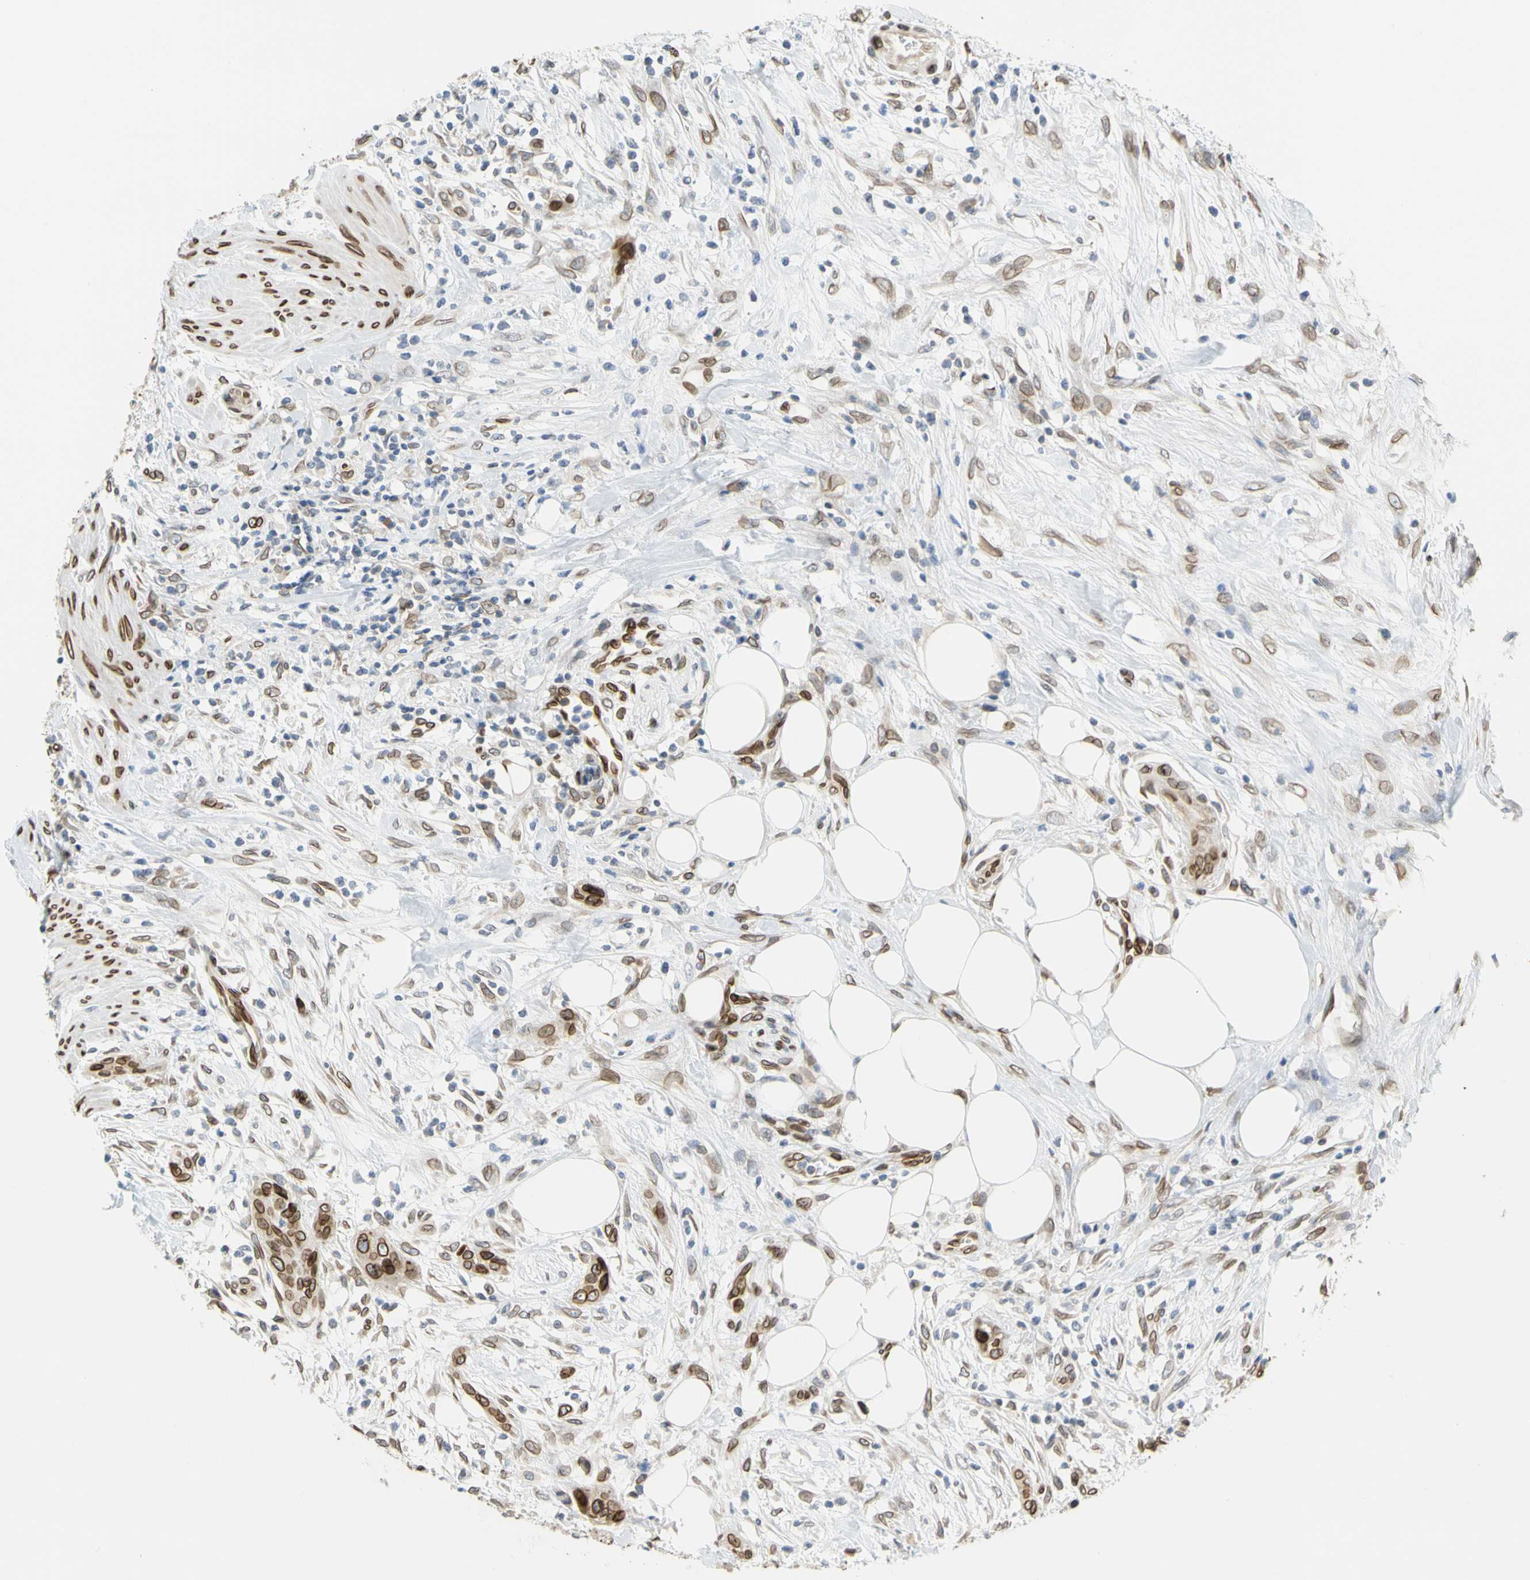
{"staining": {"intensity": "strong", "quantity": ">75%", "location": "cytoplasmic/membranous,nuclear"}, "tissue": "urothelial cancer", "cell_type": "Tumor cells", "image_type": "cancer", "snomed": [{"axis": "morphology", "description": "Urothelial carcinoma, High grade"}, {"axis": "topography", "description": "Urinary bladder"}], "caption": "Urothelial cancer stained for a protein (brown) demonstrates strong cytoplasmic/membranous and nuclear positive positivity in about >75% of tumor cells.", "gene": "SUN1", "patient": {"sex": "male", "age": 35}}